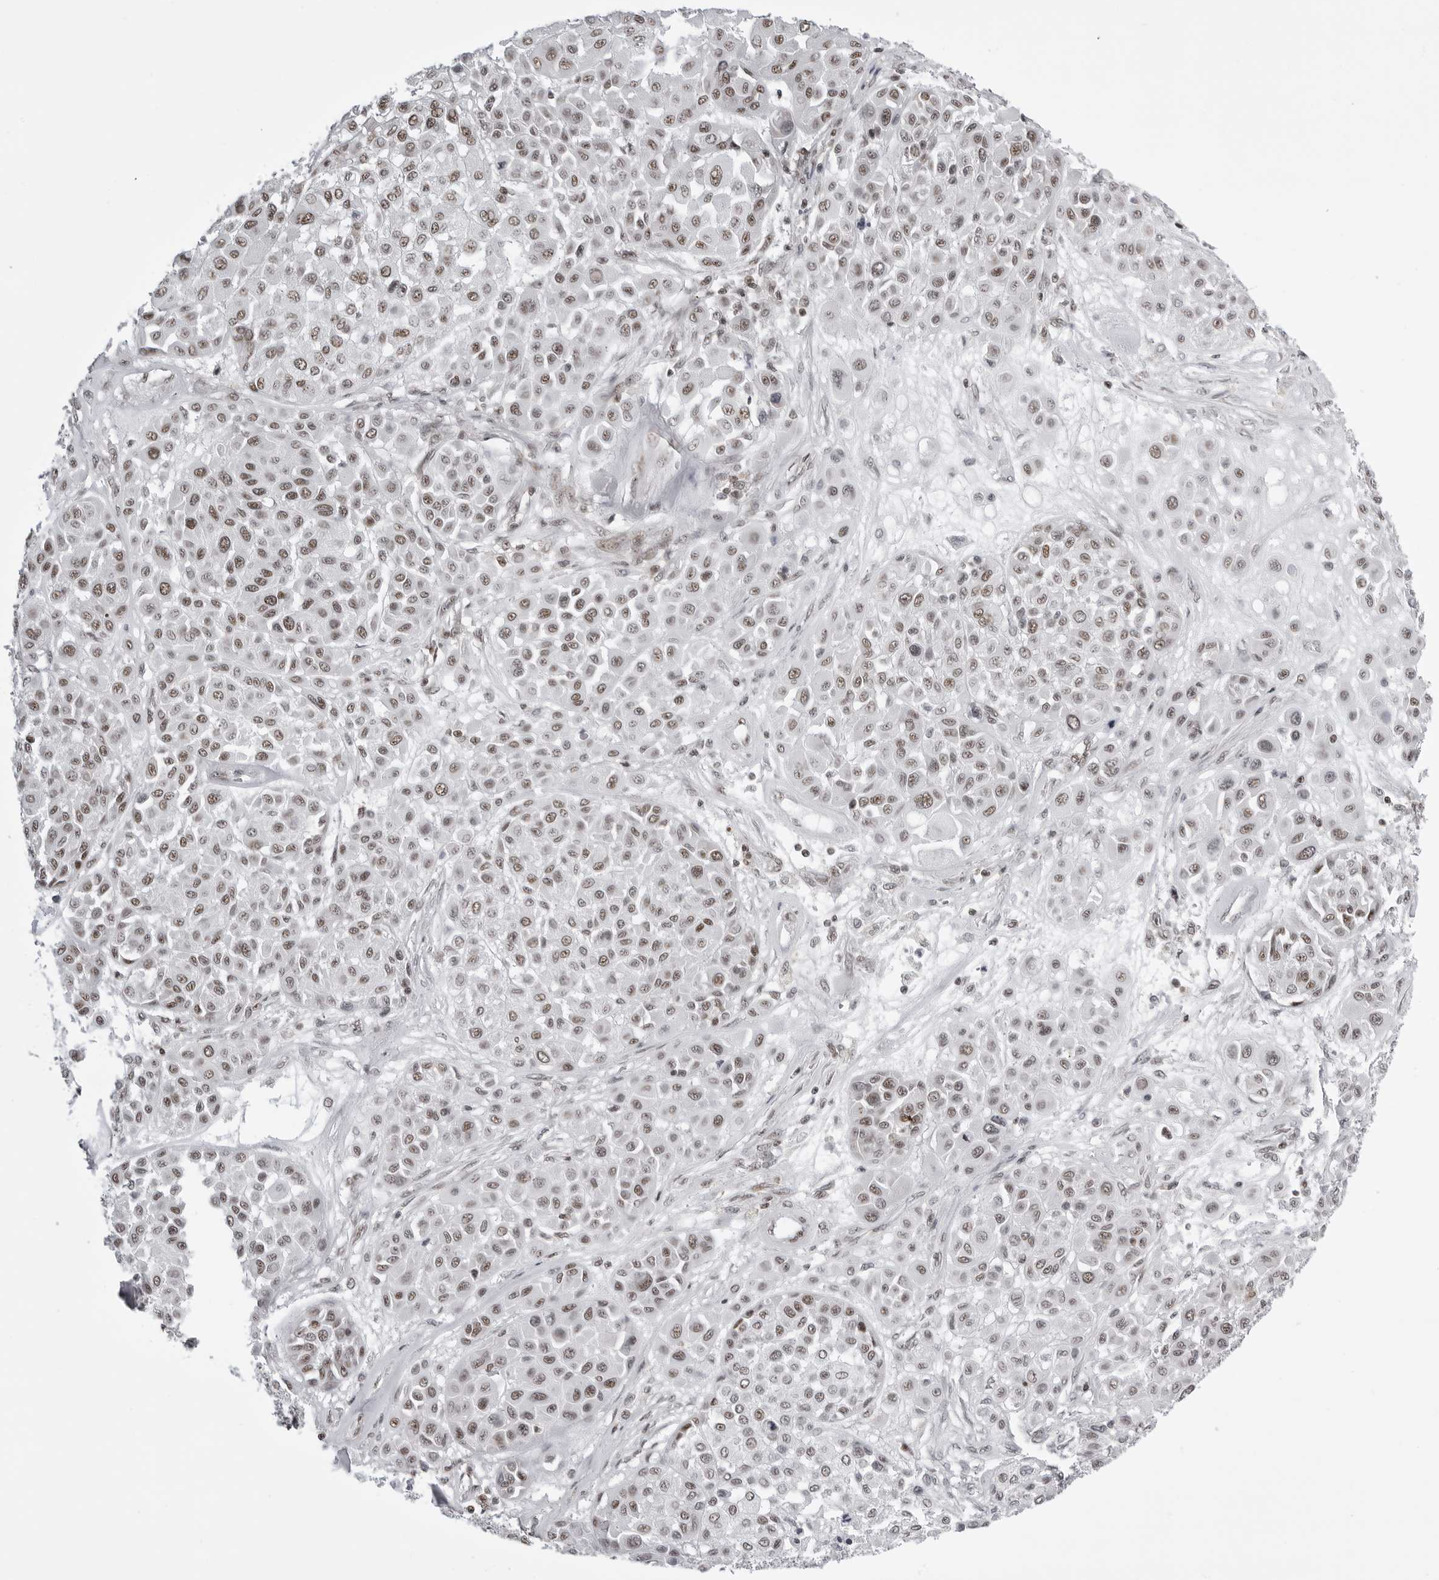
{"staining": {"intensity": "moderate", "quantity": "<25%", "location": "nuclear"}, "tissue": "melanoma", "cell_type": "Tumor cells", "image_type": "cancer", "snomed": [{"axis": "morphology", "description": "Malignant melanoma, Metastatic site"}, {"axis": "topography", "description": "Soft tissue"}], "caption": "An image showing moderate nuclear expression in approximately <25% of tumor cells in melanoma, as visualized by brown immunohistochemical staining.", "gene": "WRAP53", "patient": {"sex": "male", "age": 41}}